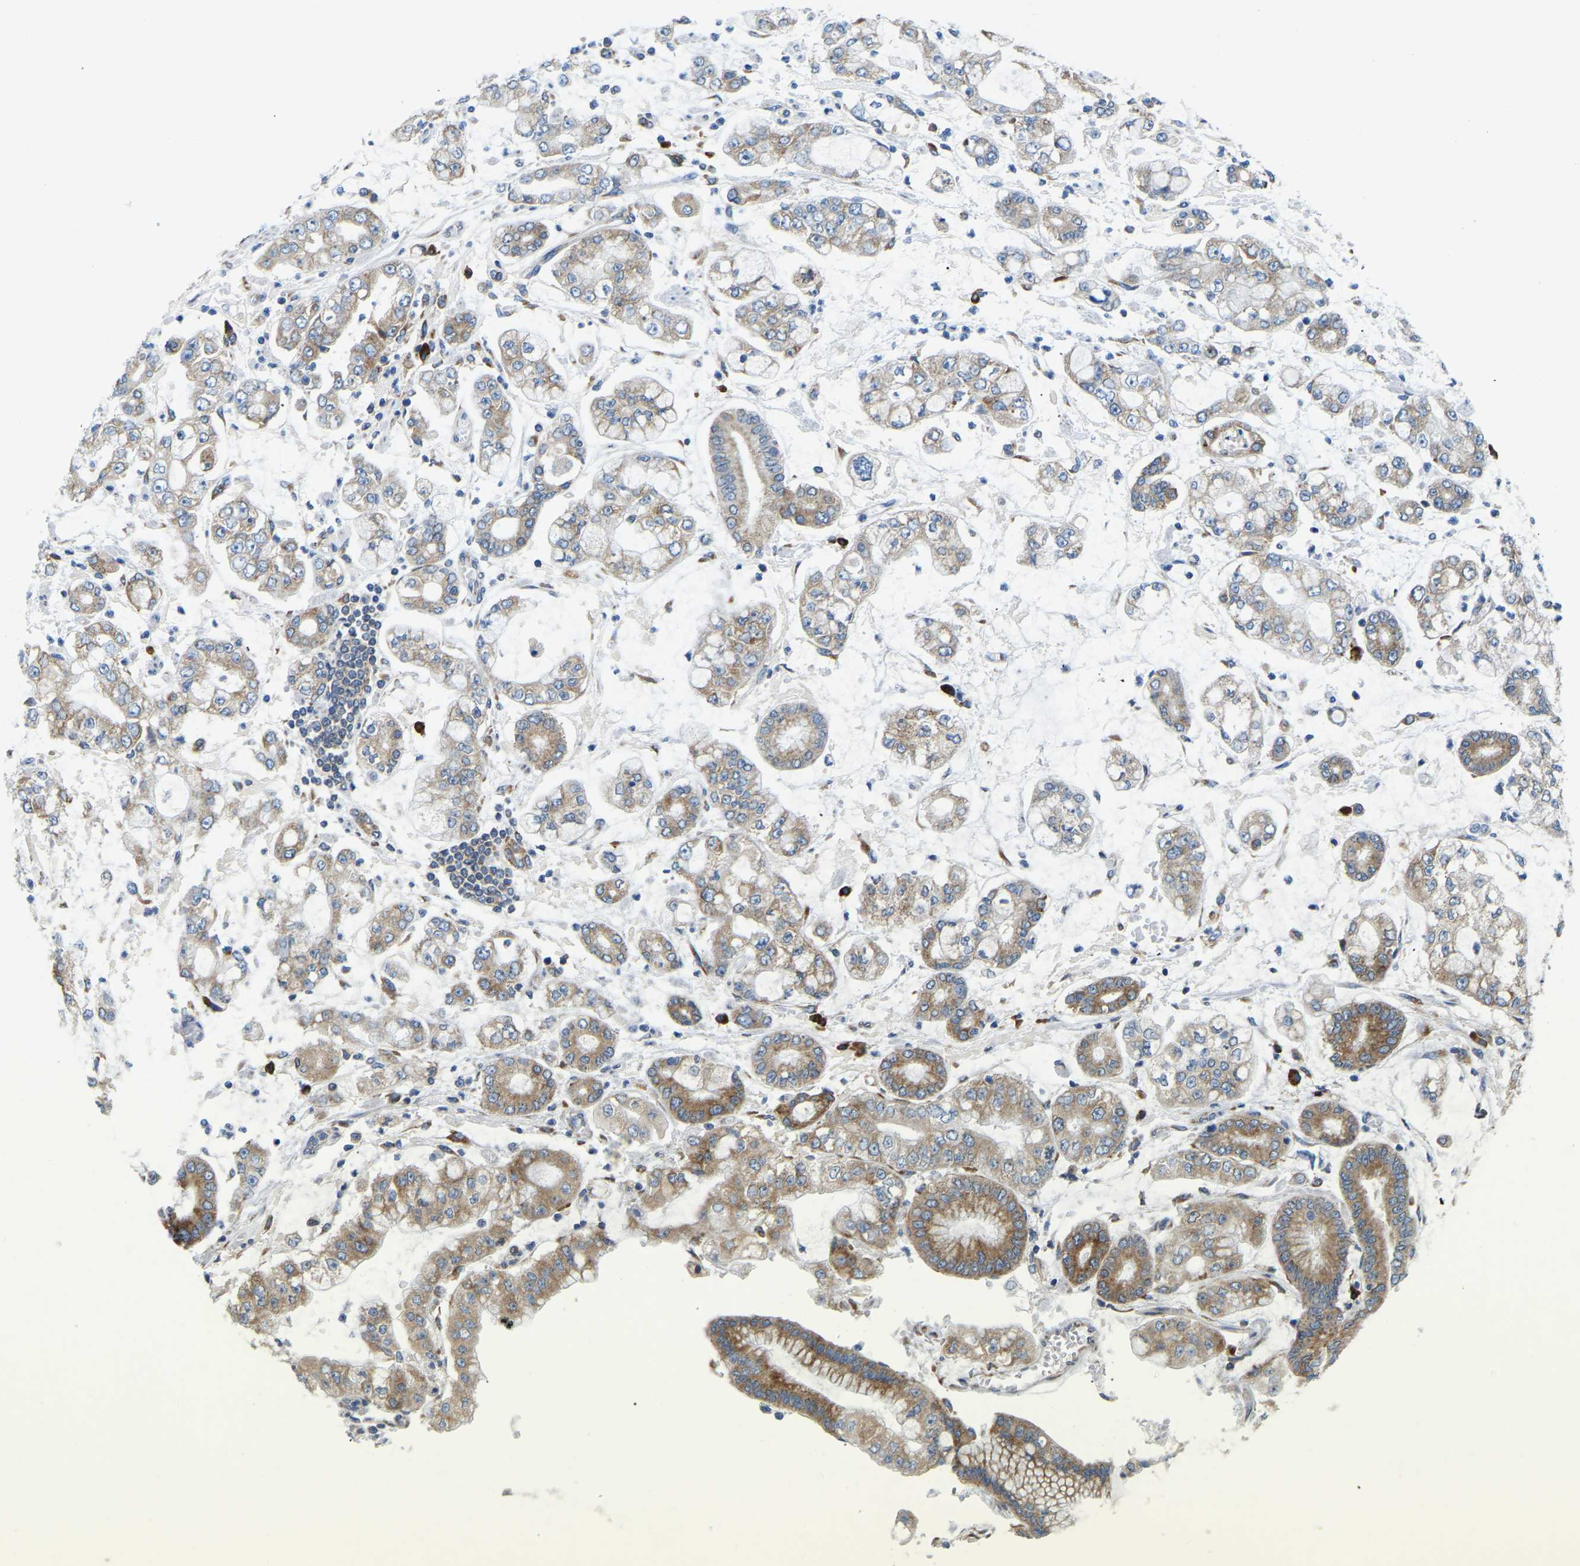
{"staining": {"intensity": "moderate", "quantity": ">75%", "location": "cytoplasmic/membranous"}, "tissue": "stomach cancer", "cell_type": "Tumor cells", "image_type": "cancer", "snomed": [{"axis": "morphology", "description": "Adenocarcinoma, NOS"}, {"axis": "topography", "description": "Stomach"}], "caption": "There is medium levels of moderate cytoplasmic/membranous positivity in tumor cells of stomach cancer, as demonstrated by immunohistochemical staining (brown color).", "gene": "SND1", "patient": {"sex": "male", "age": 76}}